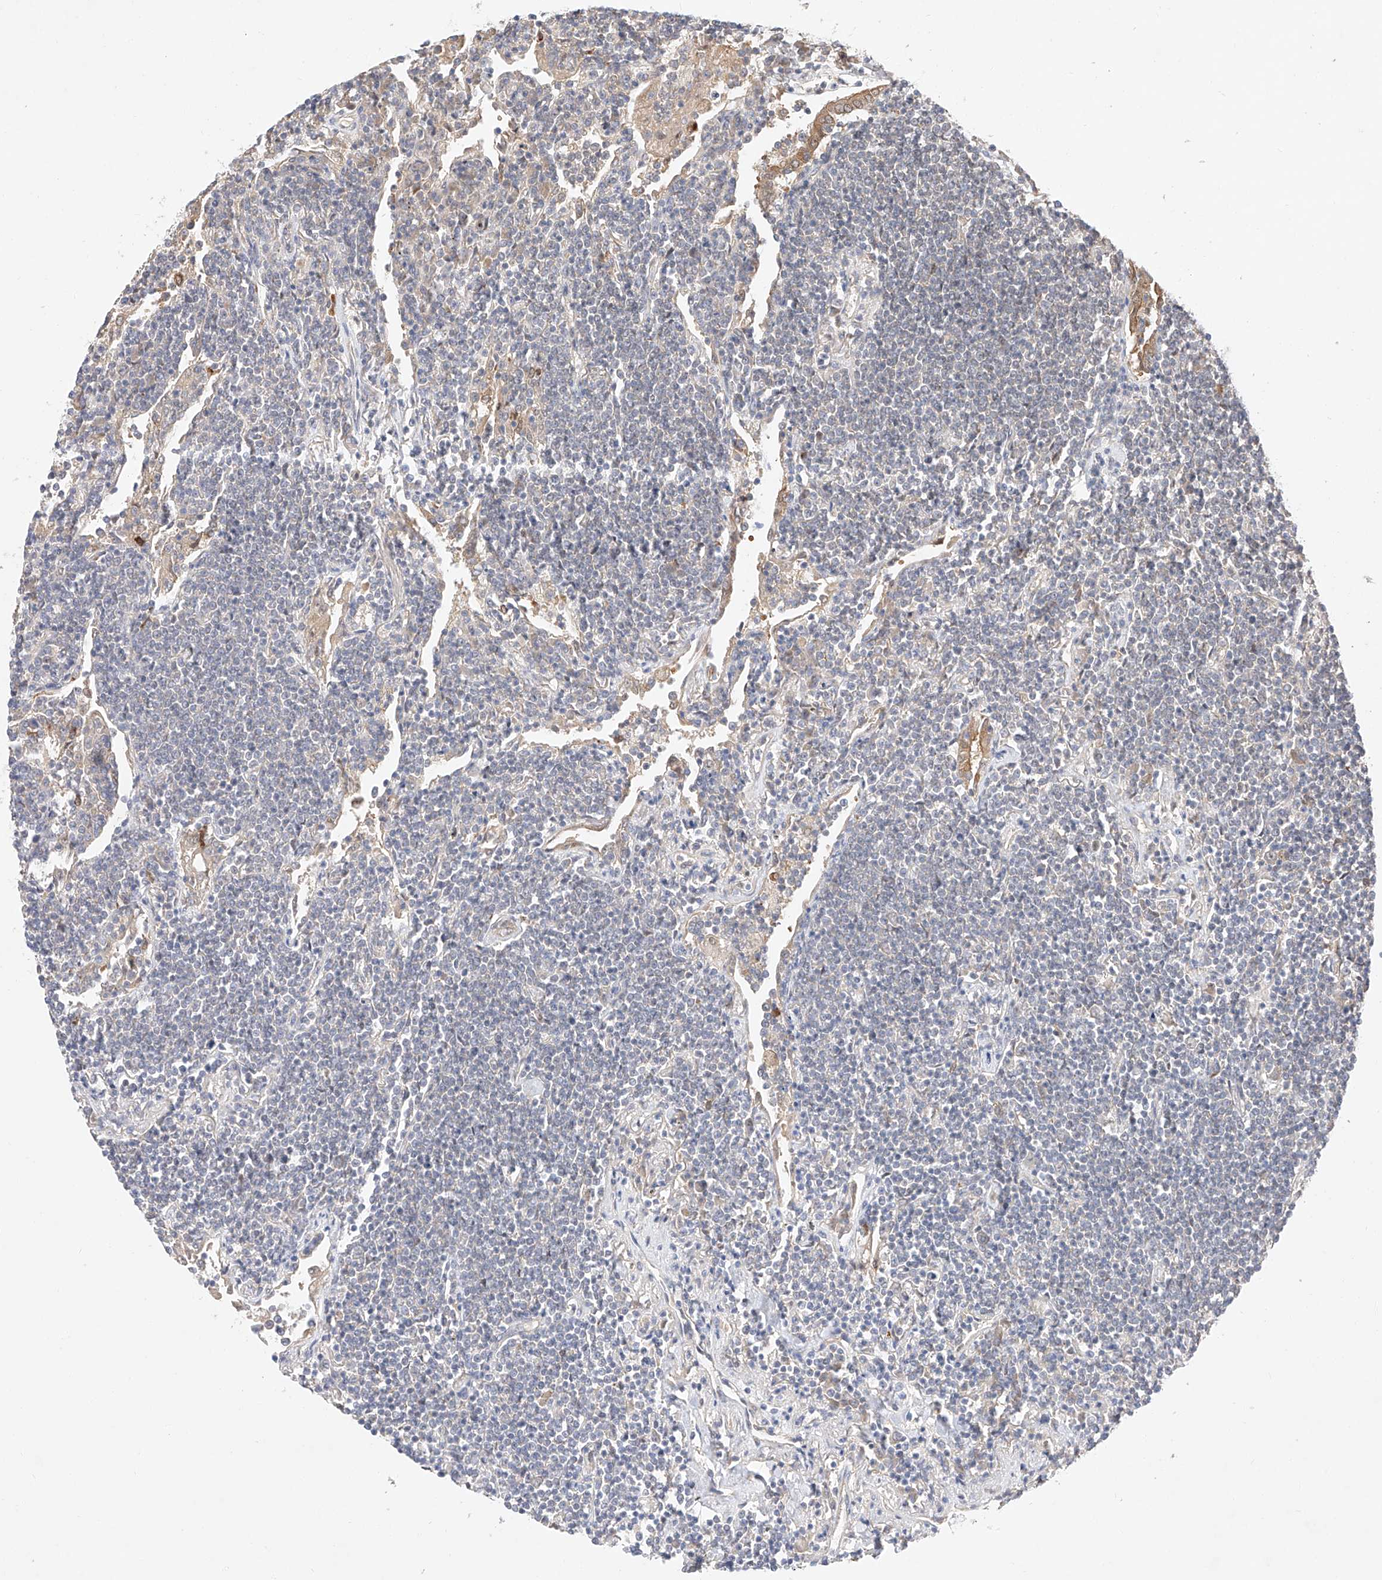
{"staining": {"intensity": "negative", "quantity": "none", "location": "none"}, "tissue": "lymphoma", "cell_type": "Tumor cells", "image_type": "cancer", "snomed": [{"axis": "morphology", "description": "Malignant lymphoma, non-Hodgkin's type, Low grade"}, {"axis": "topography", "description": "Lung"}], "caption": "Immunohistochemistry (IHC) image of neoplastic tissue: human lymphoma stained with DAB displays no significant protein positivity in tumor cells.", "gene": "IL22RA2", "patient": {"sex": "female", "age": 71}}